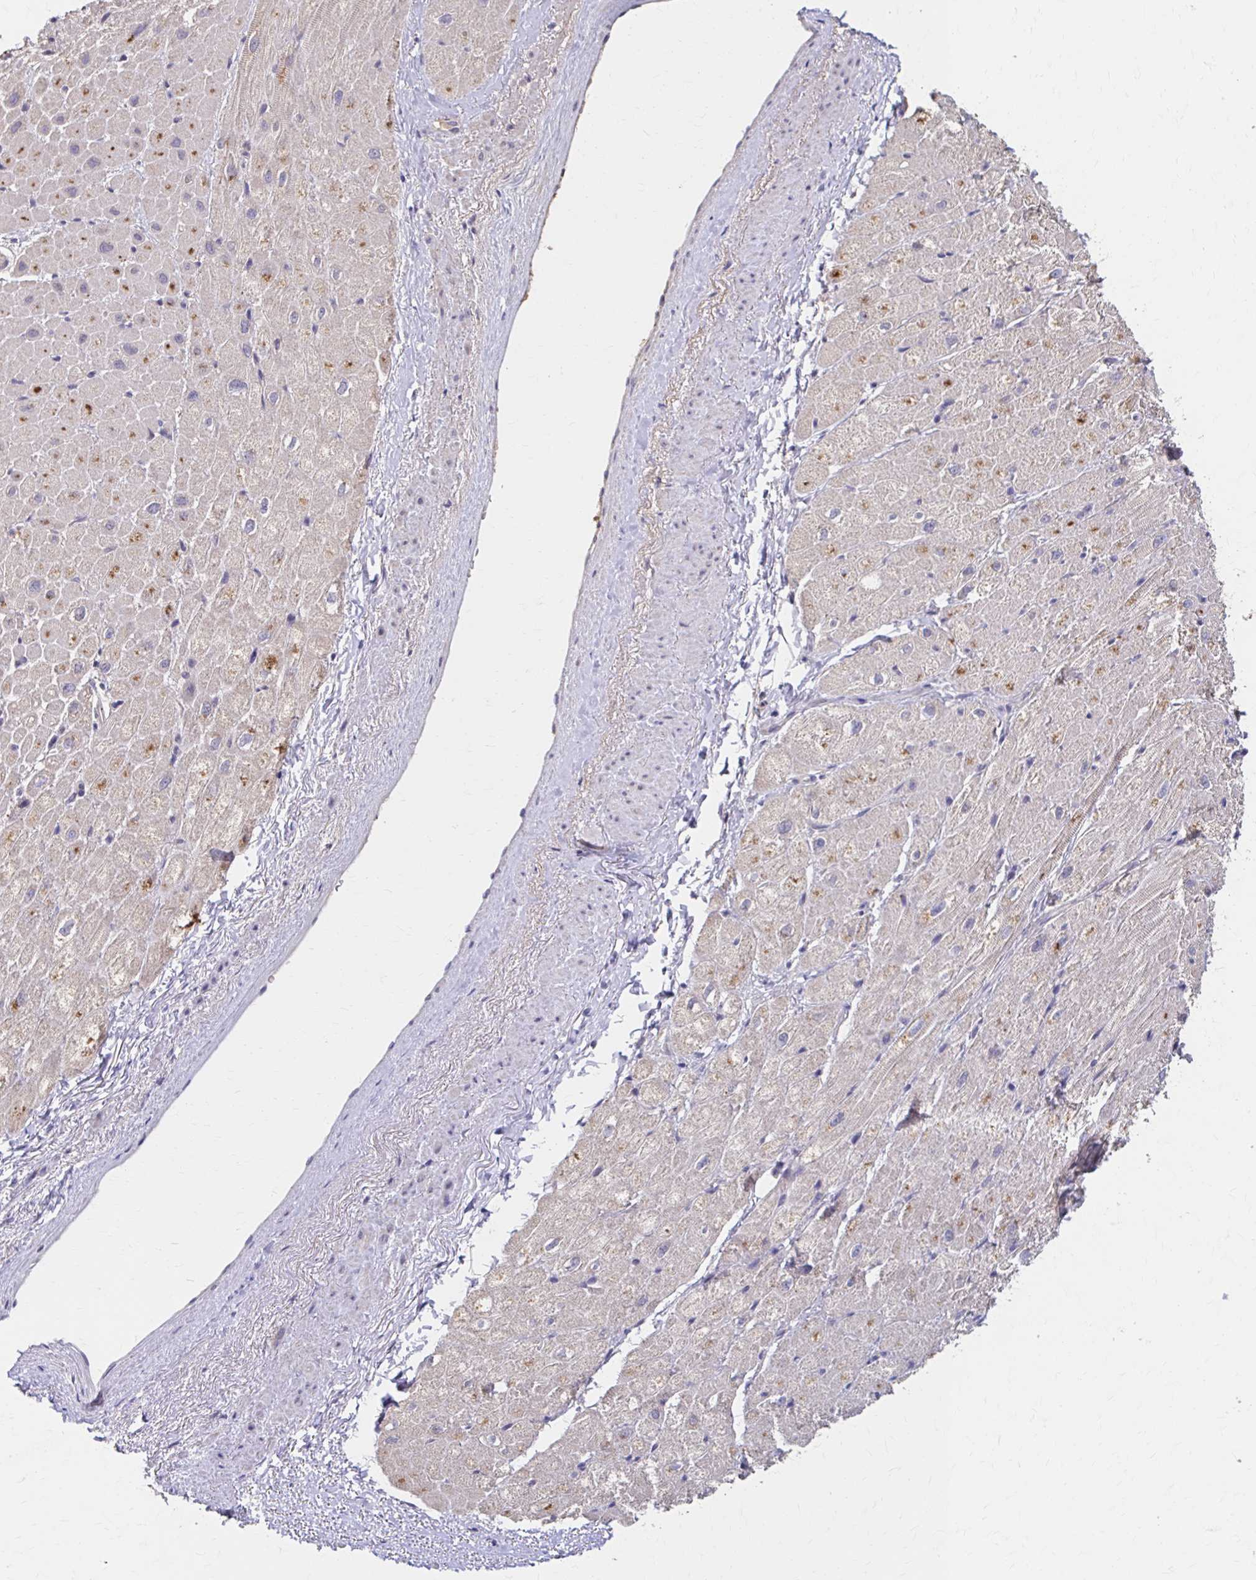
{"staining": {"intensity": "moderate", "quantity": "25%-75%", "location": "cytoplasmic/membranous"}, "tissue": "heart muscle", "cell_type": "Cardiomyocytes", "image_type": "normal", "snomed": [{"axis": "morphology", "description": "Normal tissue, NOS"}, {"axis": "topography", "description": "Heart"}], "caption": "Protein staining demonstrates moderate cytoplasmic/membranous expression in approximately 25%-75% of cardiomyocytes in benign heart muscle.", "gene": "HMGCS2", "patient": {"sex": "male", "age": 62}}